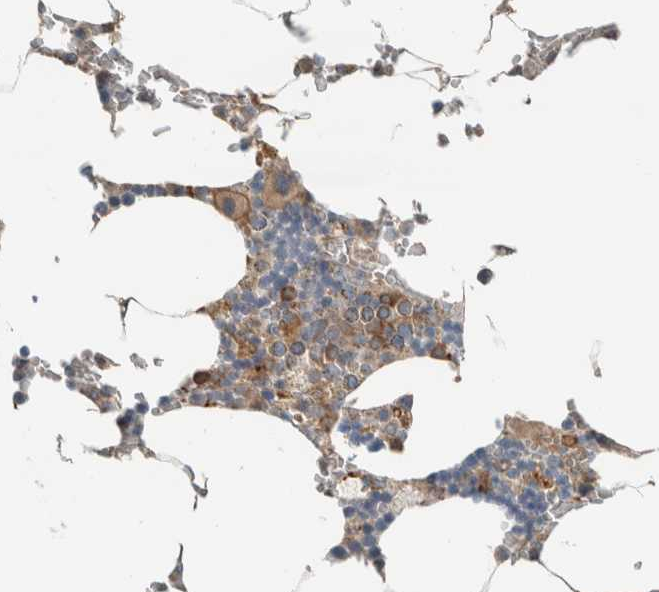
{"staining": {"intensity": "moderate", "quantity": "25%-75%", "location": "cytoplasmic/membranous"}, "tissue": "bone marrow", "cell_type": "Hematopoietic cells", "image_type": "normal", "snomed": [{"axis": "morphology", "description": "Normal tissue, NOS"}, {"axis": "topography", "description": "Bone marrow"}], "caption": "Immunohistochemistry image of benign bone marrow stained for a protein (brown), which reveals medium levels of moderate cytoplasmic/membranous expression in about 25%-75% of hematopoietic cells.", "gene": "SLFN12L", "patient": {"sex": "male", "age": 70}}